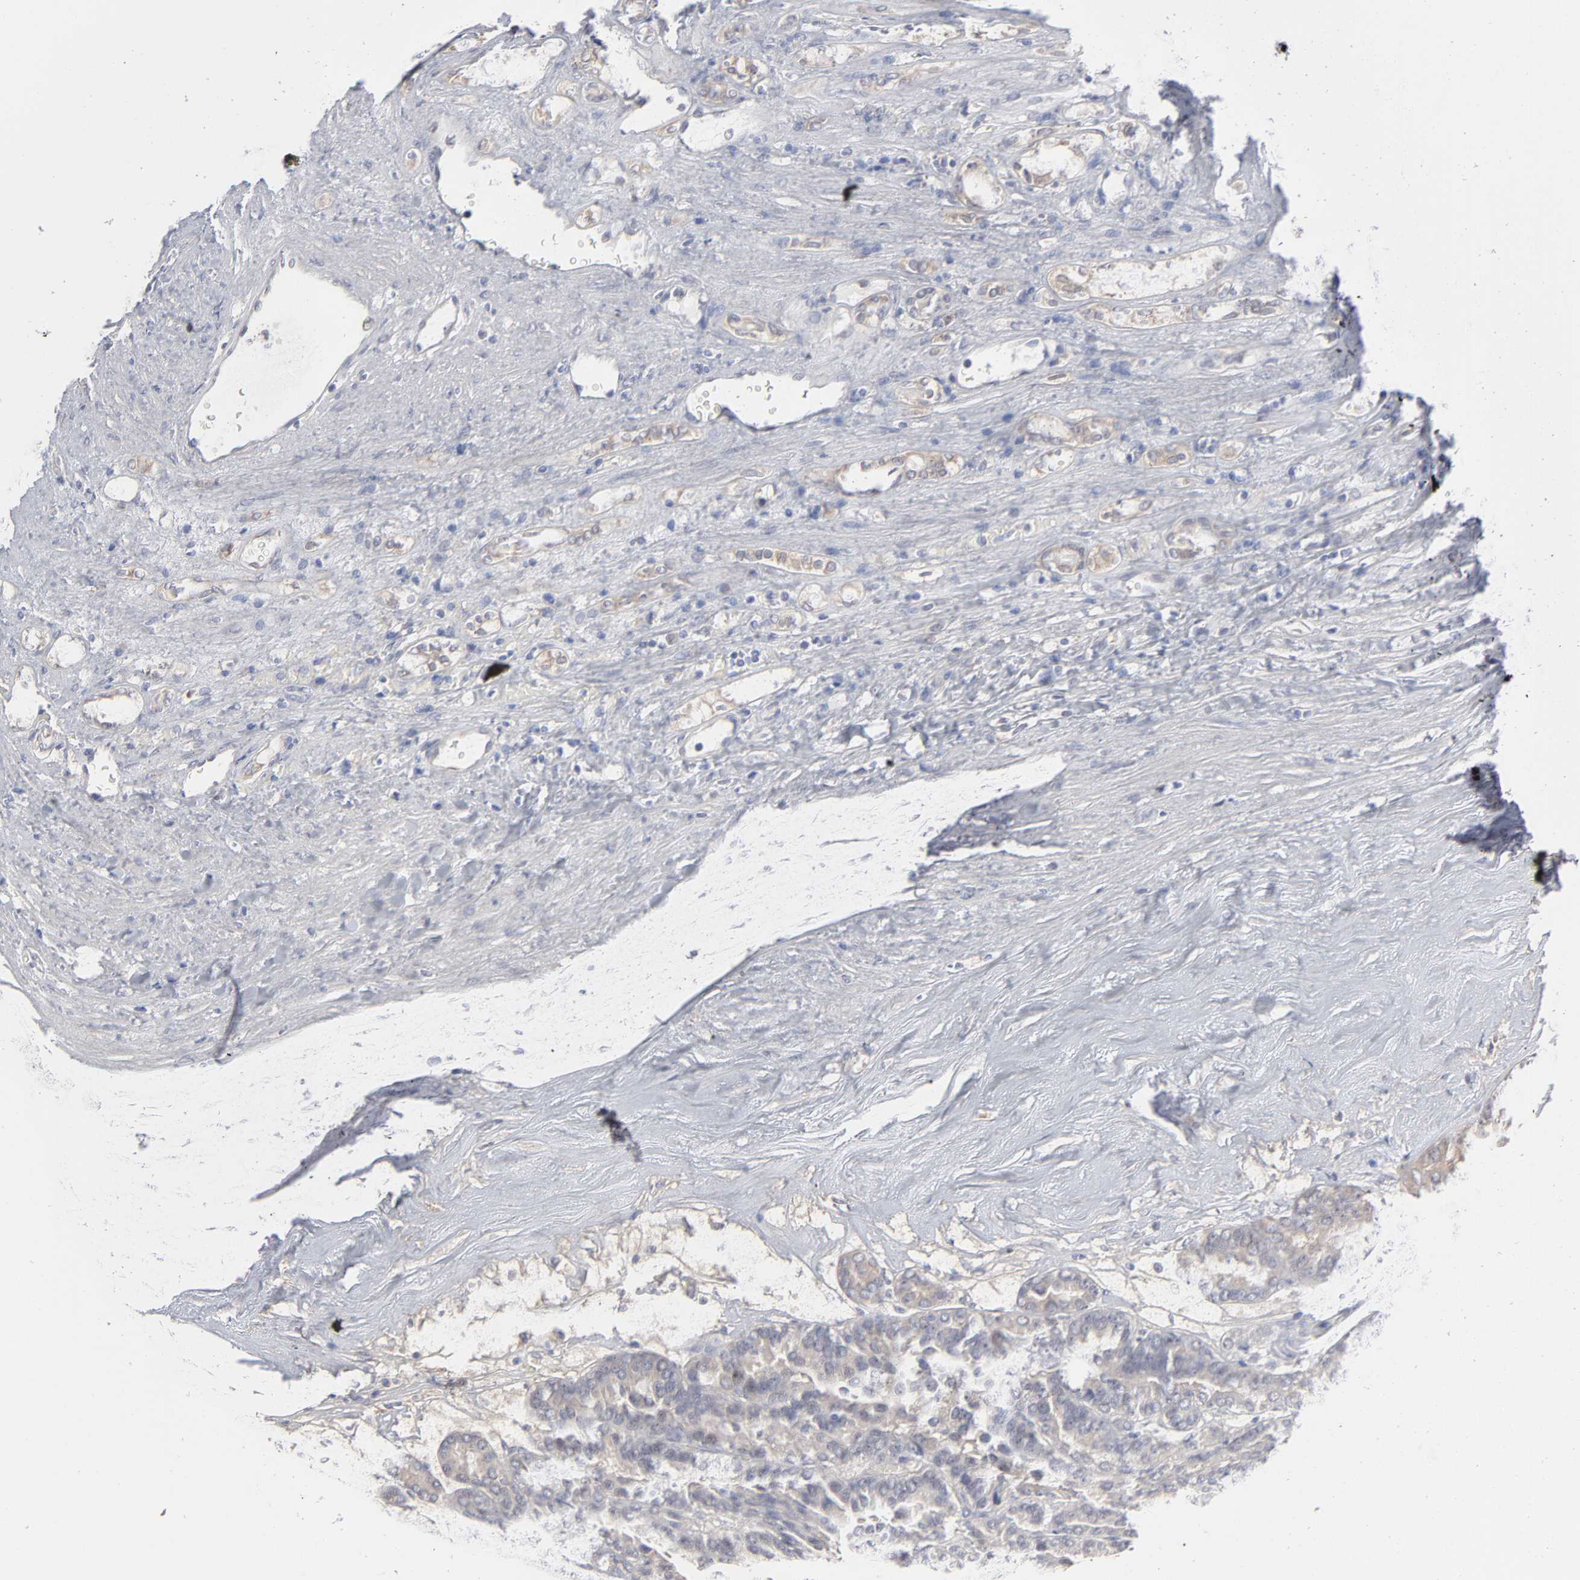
{"staining": {"intensity": "weak", "quantity": ">75%", "location": "cytoplasmic/membranous"}, "tissue": "renal cancer", "cell_type": "Tumor cells", "image_type": "cancer", "snomed": [{"axis": "morphology", "description": "Adenocarcinoma, NOS"}, {"axis": "topography", "description": "Kidney"}], "caption": "Adenocarcinoma (renal) stained with immunohistochemistry demonstrates weak cytoplasmic/membranous staining in about >75% of tumor cells.", "gene": "DNAL4", "patient": {"sex": "male", "age": 46}}